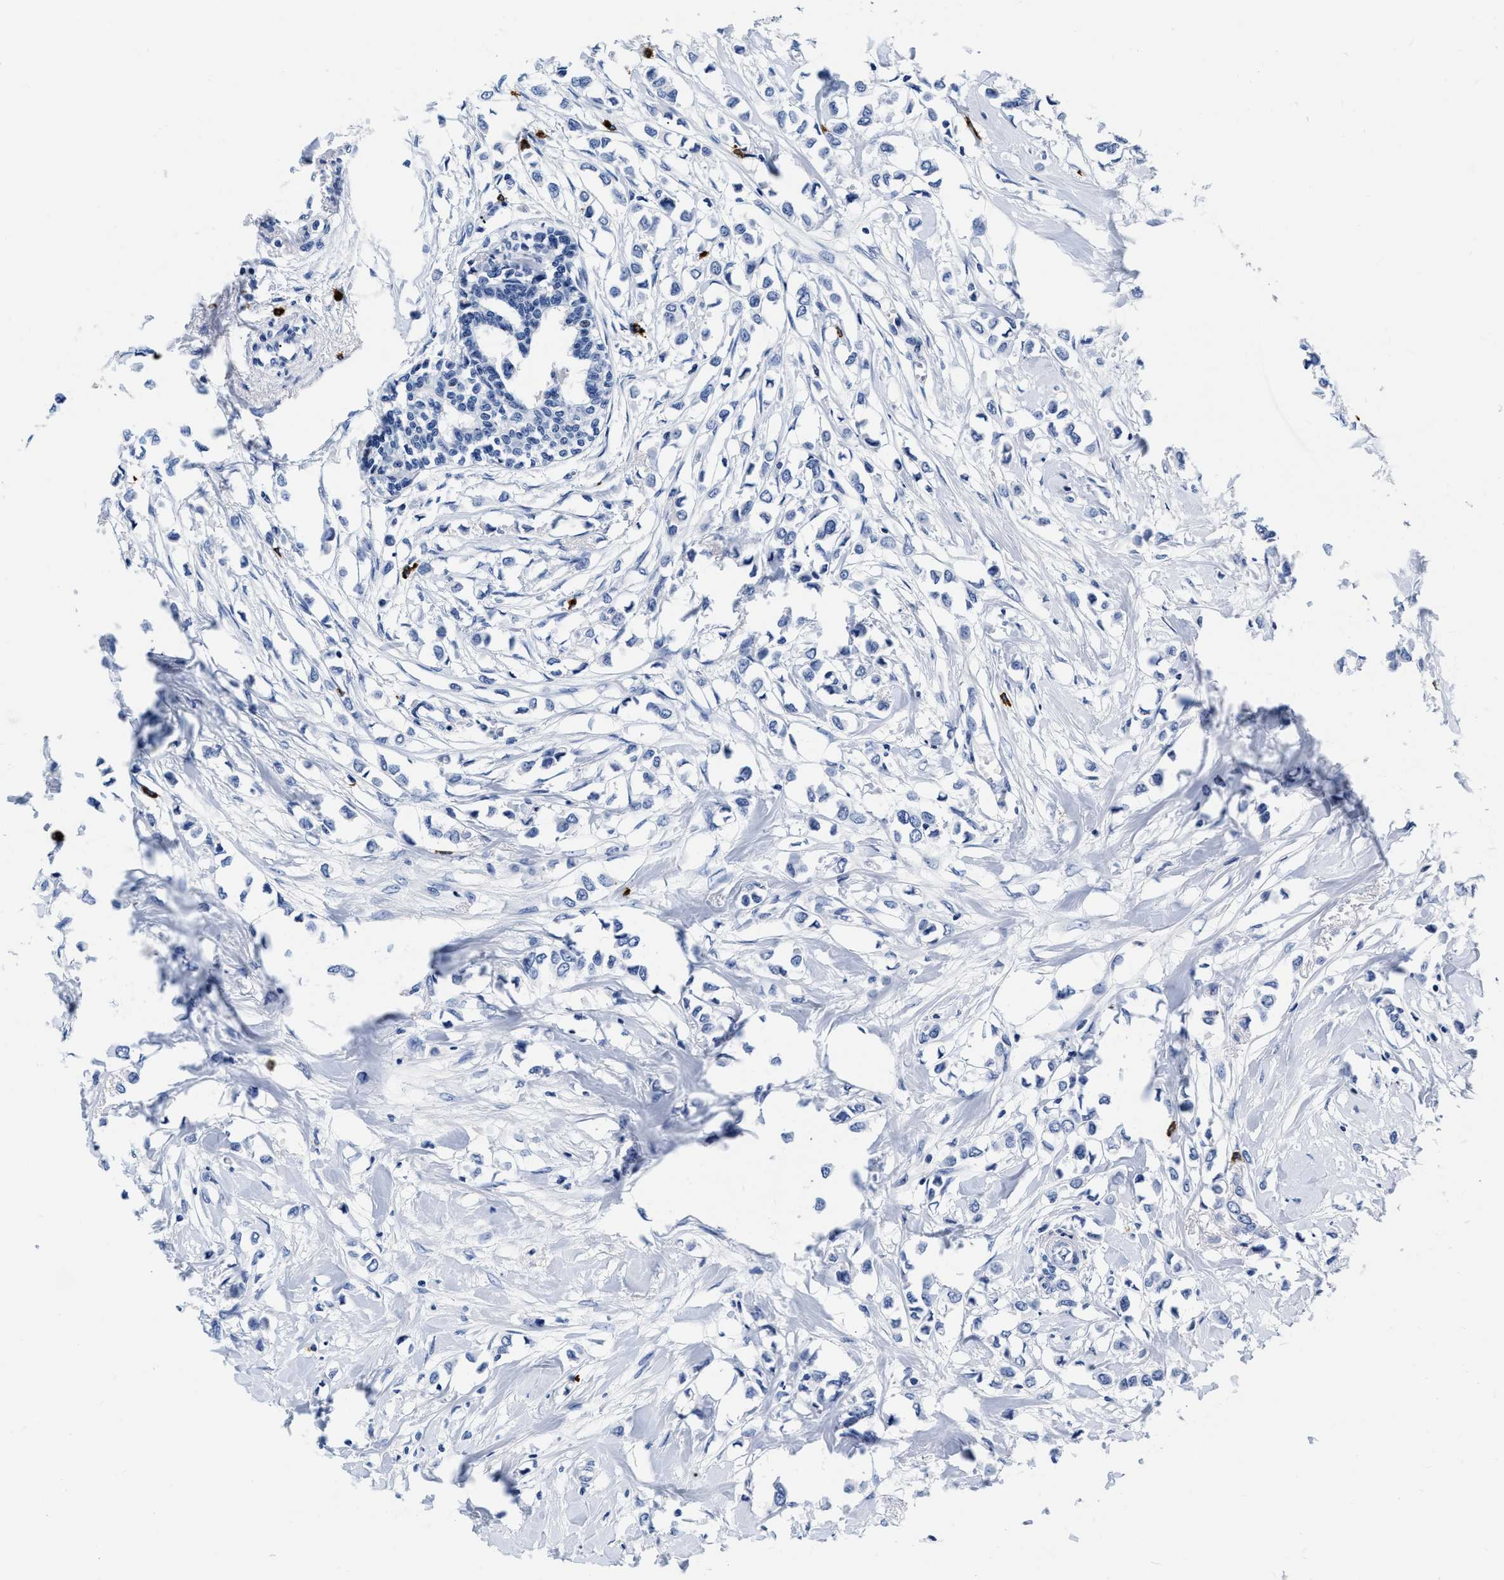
{"staining": {"intensity": "negative", "quantity": "none", "location": "none"}, "tissue": "breast cancer", "cell_type": "Tumor cells", "image_type": "cancer", "snomed": [{"axis": "morphology", "description": "Lobular carcinoma"}, {"axis": "topography", "description": "Breast"}], "caption": "Immunohistochemical staining of breast cancer (lobular carcinoma) demonstrates no significant staining in tumor cells.", "gene": "CER1", "patient": {"sex": "female", "age": 51}}